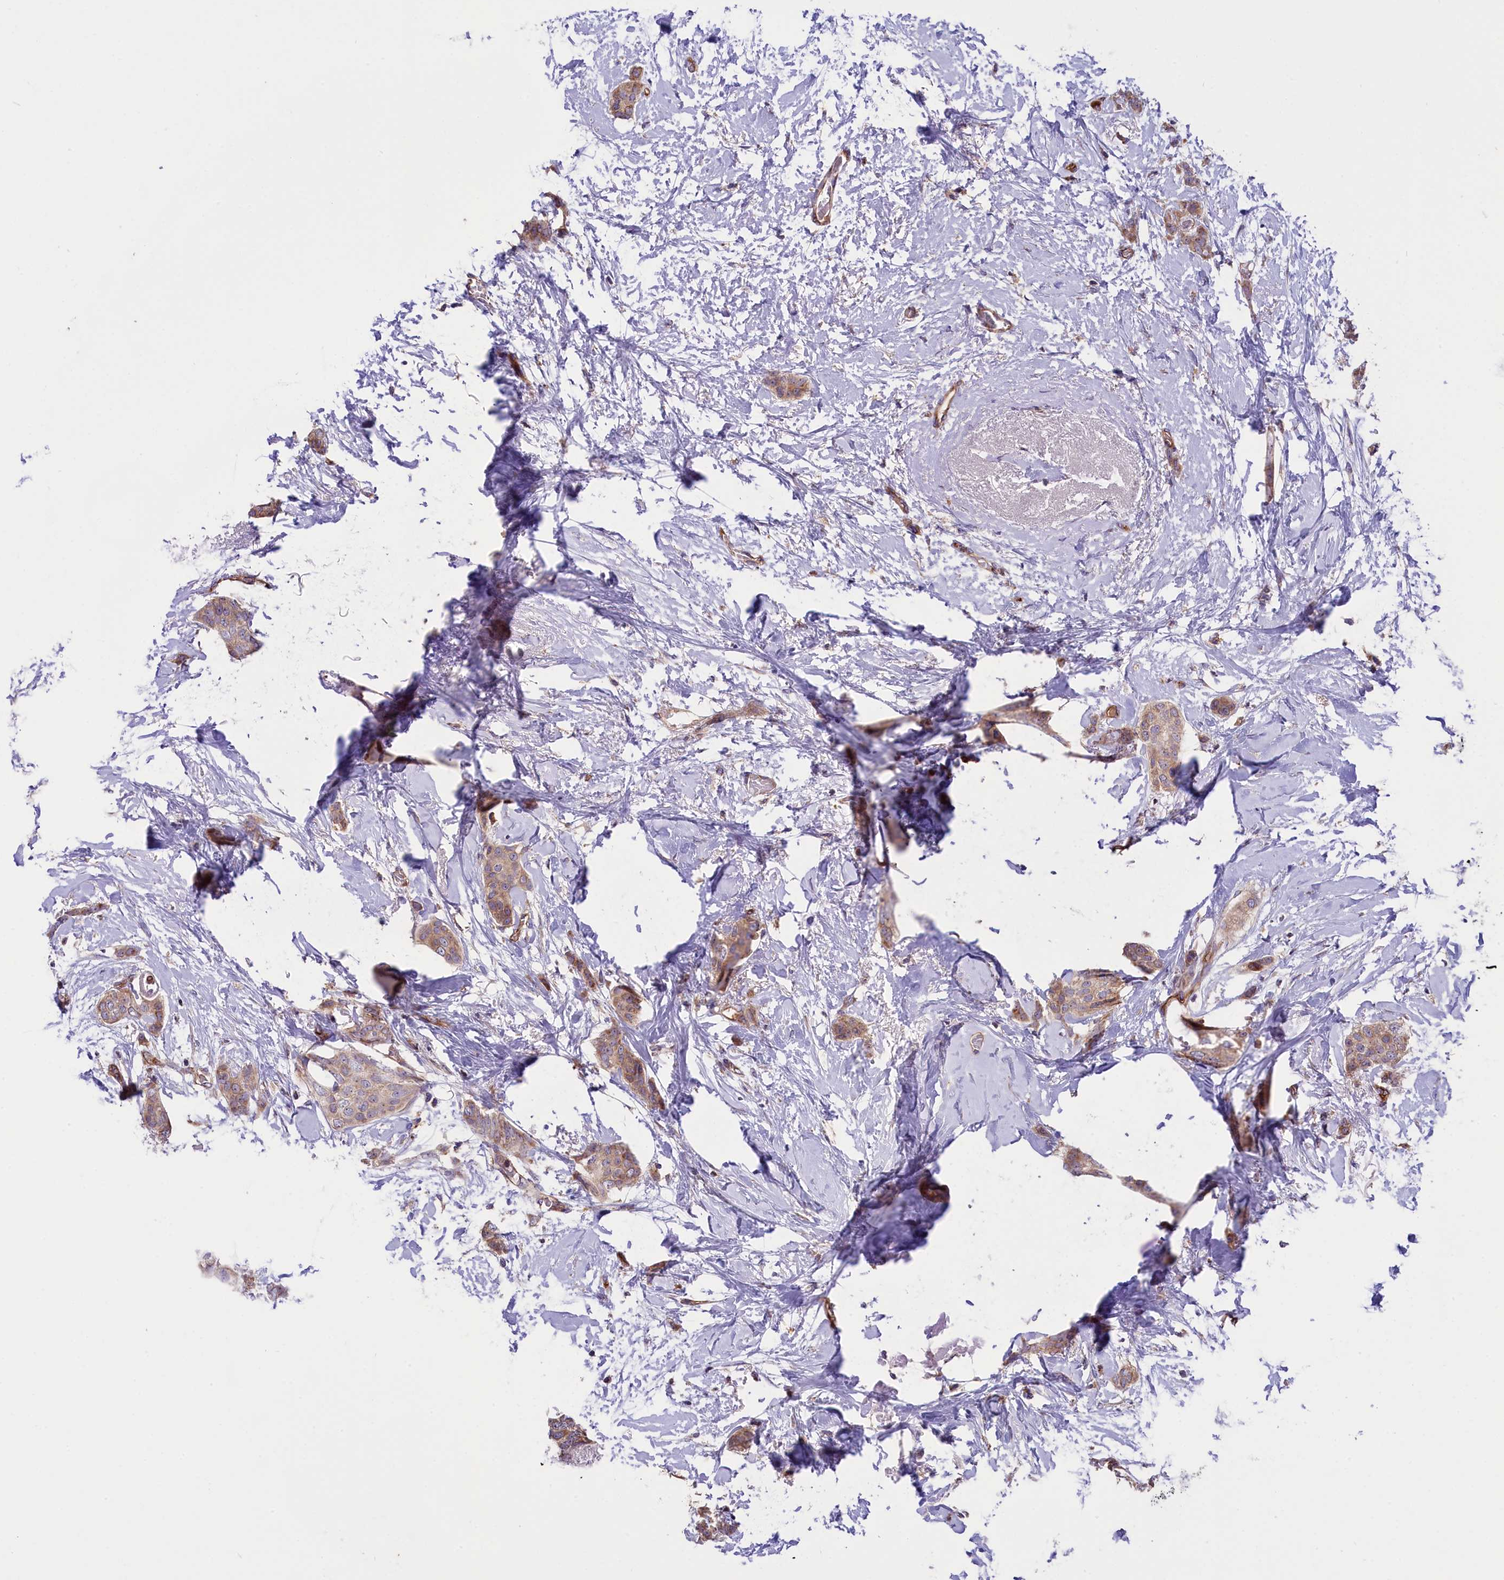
{"staining": {"intensity": "moderate", "quantity": ">75%", "location": "cytoplasmic/membranous"}, "tissue": "breast cancer", "cell_type": "Tumor cells", "image_type": "cancer", "snomed": [{"axis": "morphology", "description": "Duct carcinoma"}, {"axis": "topography", "description": "Breast"}], "caption": "Protein staining shows moderate cytoplasmic/membranous staining in approximately >75% of tumor cells in breast cancer (invasive ductal carcinoma).", "gene": "DNAJB9", "patient": {"sex": "female", "age": 72}}